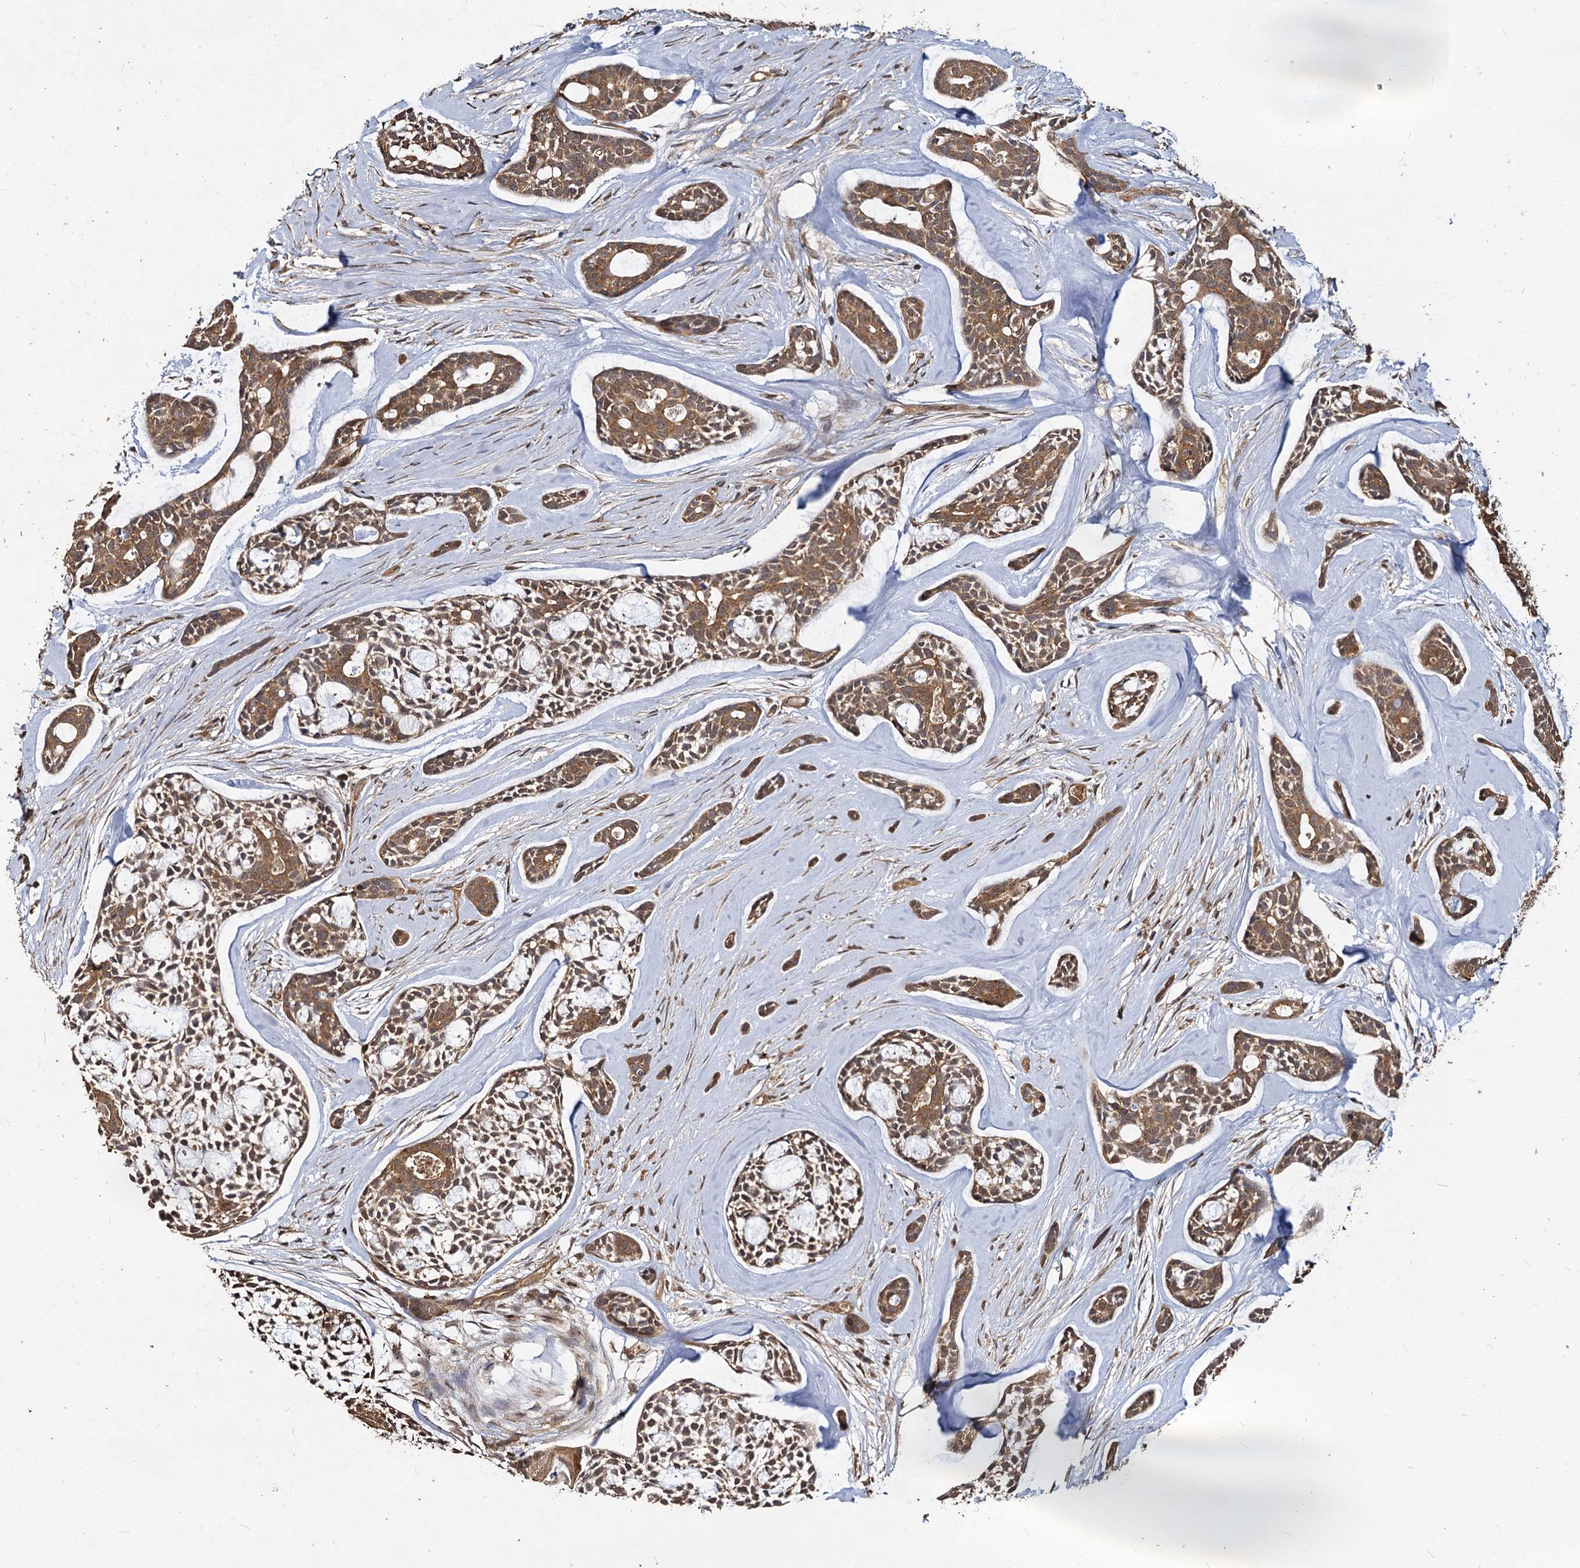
{"staining": {"intensity": "moderate", "quantity": ">75%", "location": "cytoplasmic/membranous"}, "tissue": "head and neck cancer", "cell_type": "Tumor cells", "image_type": "cancer", "snomed": [{"axis": "morphology", "description": "Adenocarcinoma, NOS"}, {"axis": "topography", "description": "Subcutis"}, {"axis": "topography", "description": "Head-Neck"}], "caption": "A high-resolution image shows IHC staining of head and neck cancer (adenocarcinoma), which displays moderate cytoplasmic/membranous expression in approximately >75% of tumor cells.", "gene": "VPS51", "patient": {"sex": "female", "age": 73}}